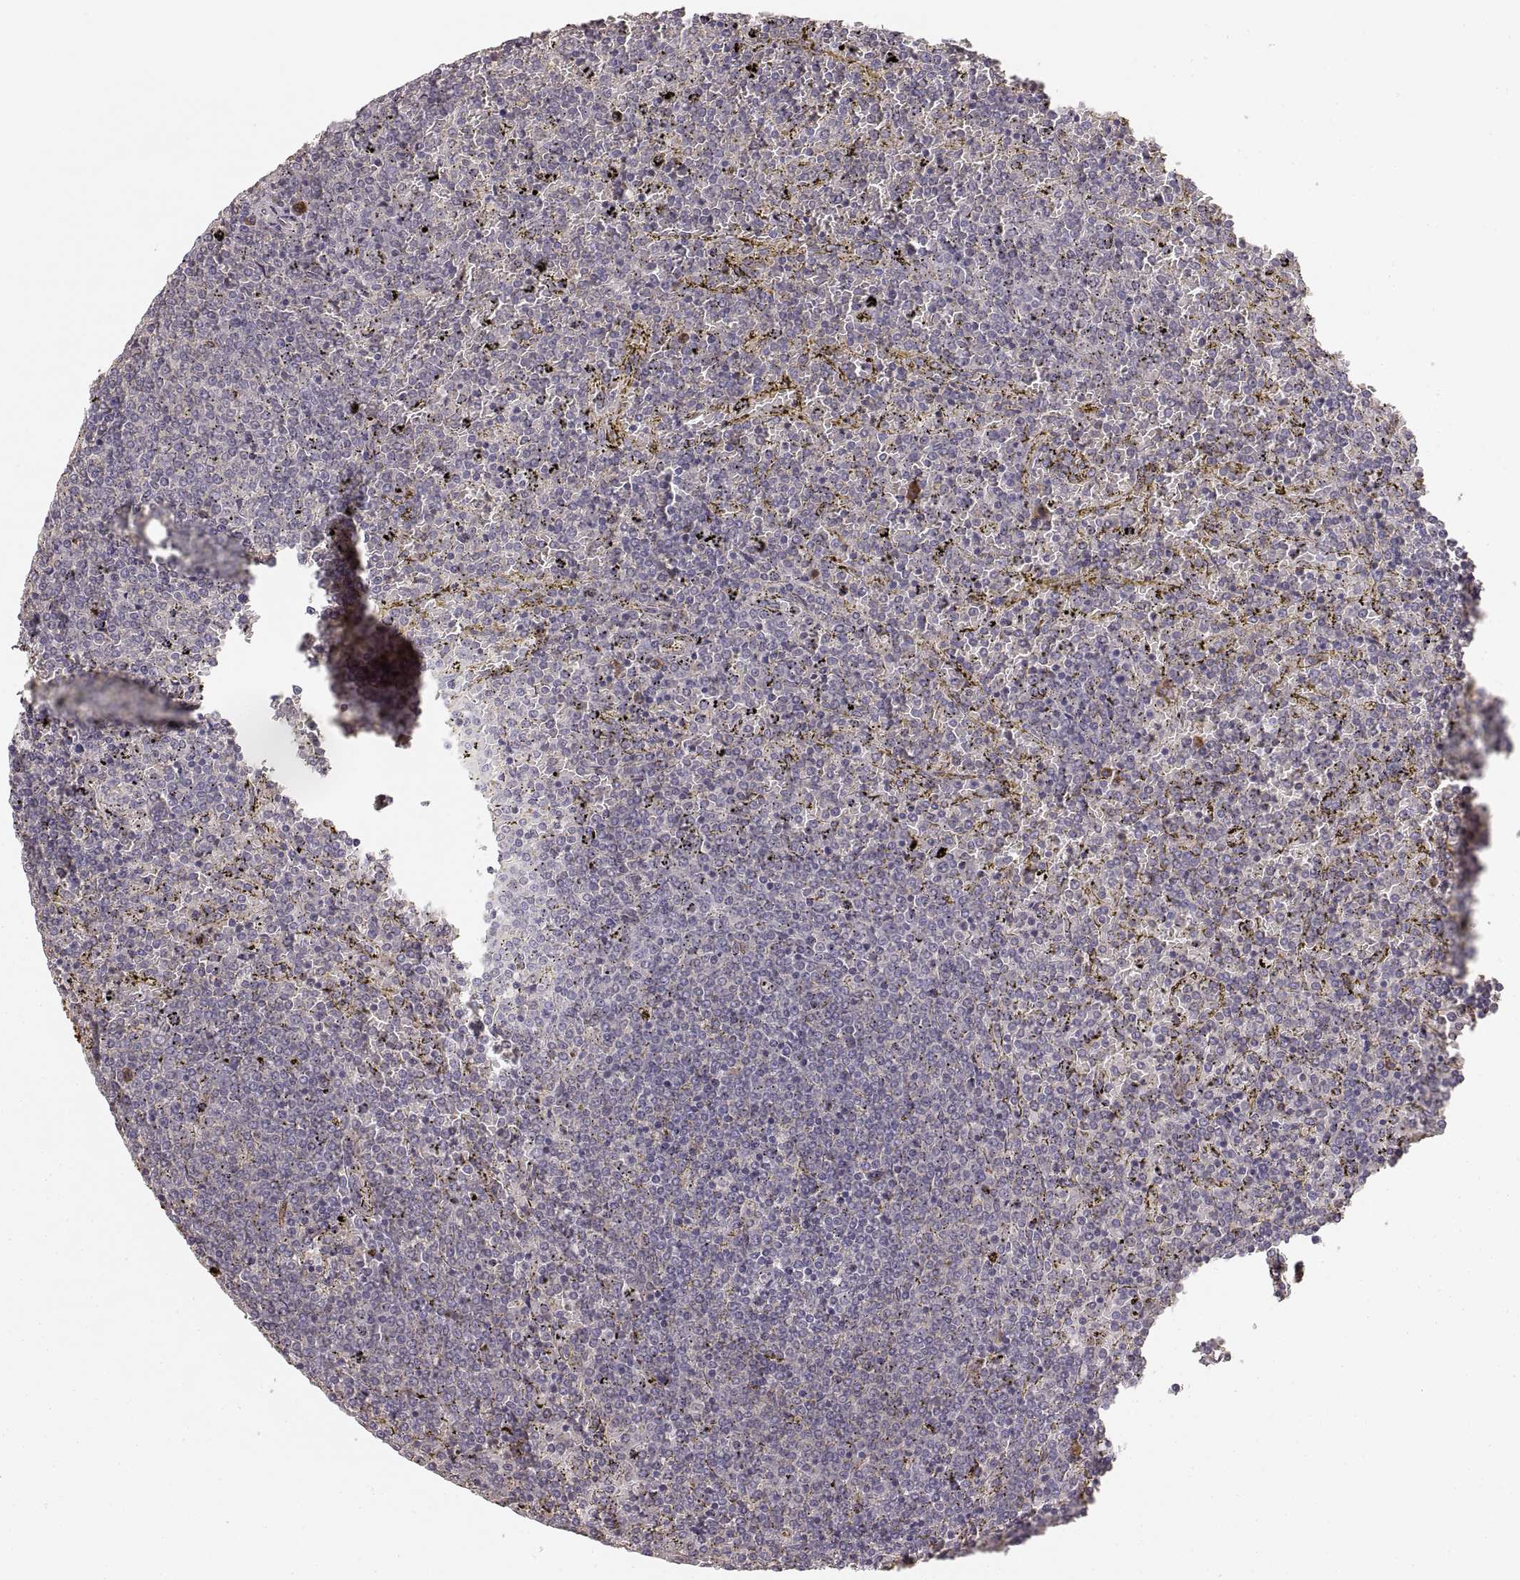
{"staining": {"intensity": "negative", "quantity": "none", "location": "none"}, "tissue": "lymphoma", "cell_type": "Tumor cells", "image_type": "cancer", "snomed": [{"axis": "morphology", "description": "Malignant lymphoma, non-Hodgkin's type, Low grade"}, {"axis": "topography", "description": "Spleen"}], "caption": "Protein analysis of lymphoma demonstrates no significant staining in tumor cells. The staining was performed using DAB to visualize the protein expression in brown, while the nuclei were stained in blue with hematoxylin (Magnification: 20x).", "gene": "LAMA4", "patient": {"sex": "female", "age": 77}}